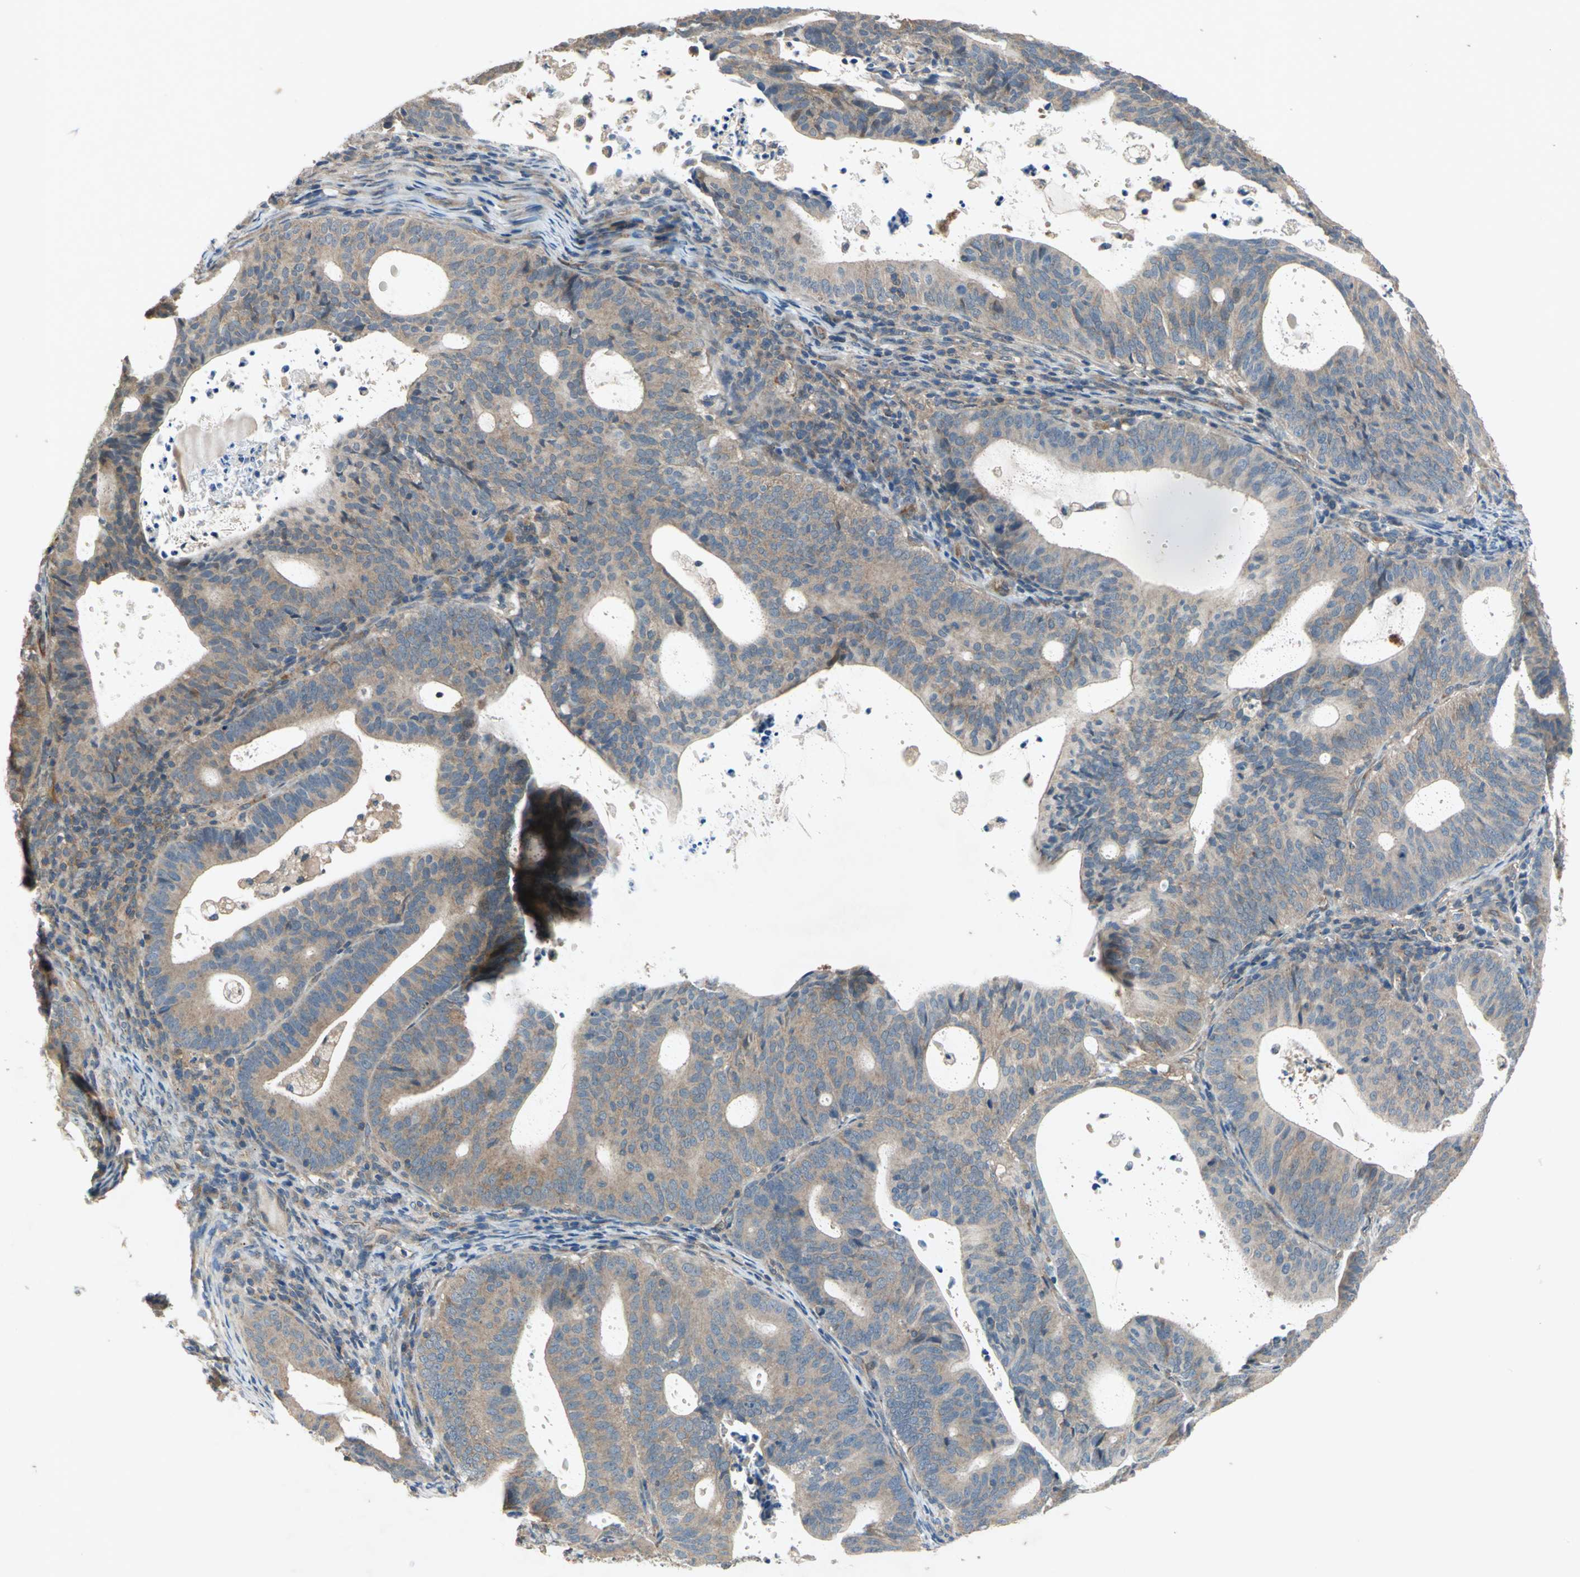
{"staining": {"intensity": "moderate", "quantity": ">75%", "location": "cytoplasmic/membranous"}, "tissue": "endometrial cancer", "cell_type": "Tumor cells", "image_type": "cancer", "snomed": [{"axis": "morphology", "description": "Adenocarcinoma, NOS"}, {"axis": "topography", "description": "Uterus"}], "caption": "Protein expression analysis of endometrial adenocarcinoma displays moderate cytoplasmic/membranous positivity in approximately >75% of tumor cells.", "gene": "EMCN", "patient": {"sex": "female", "age": 83}}